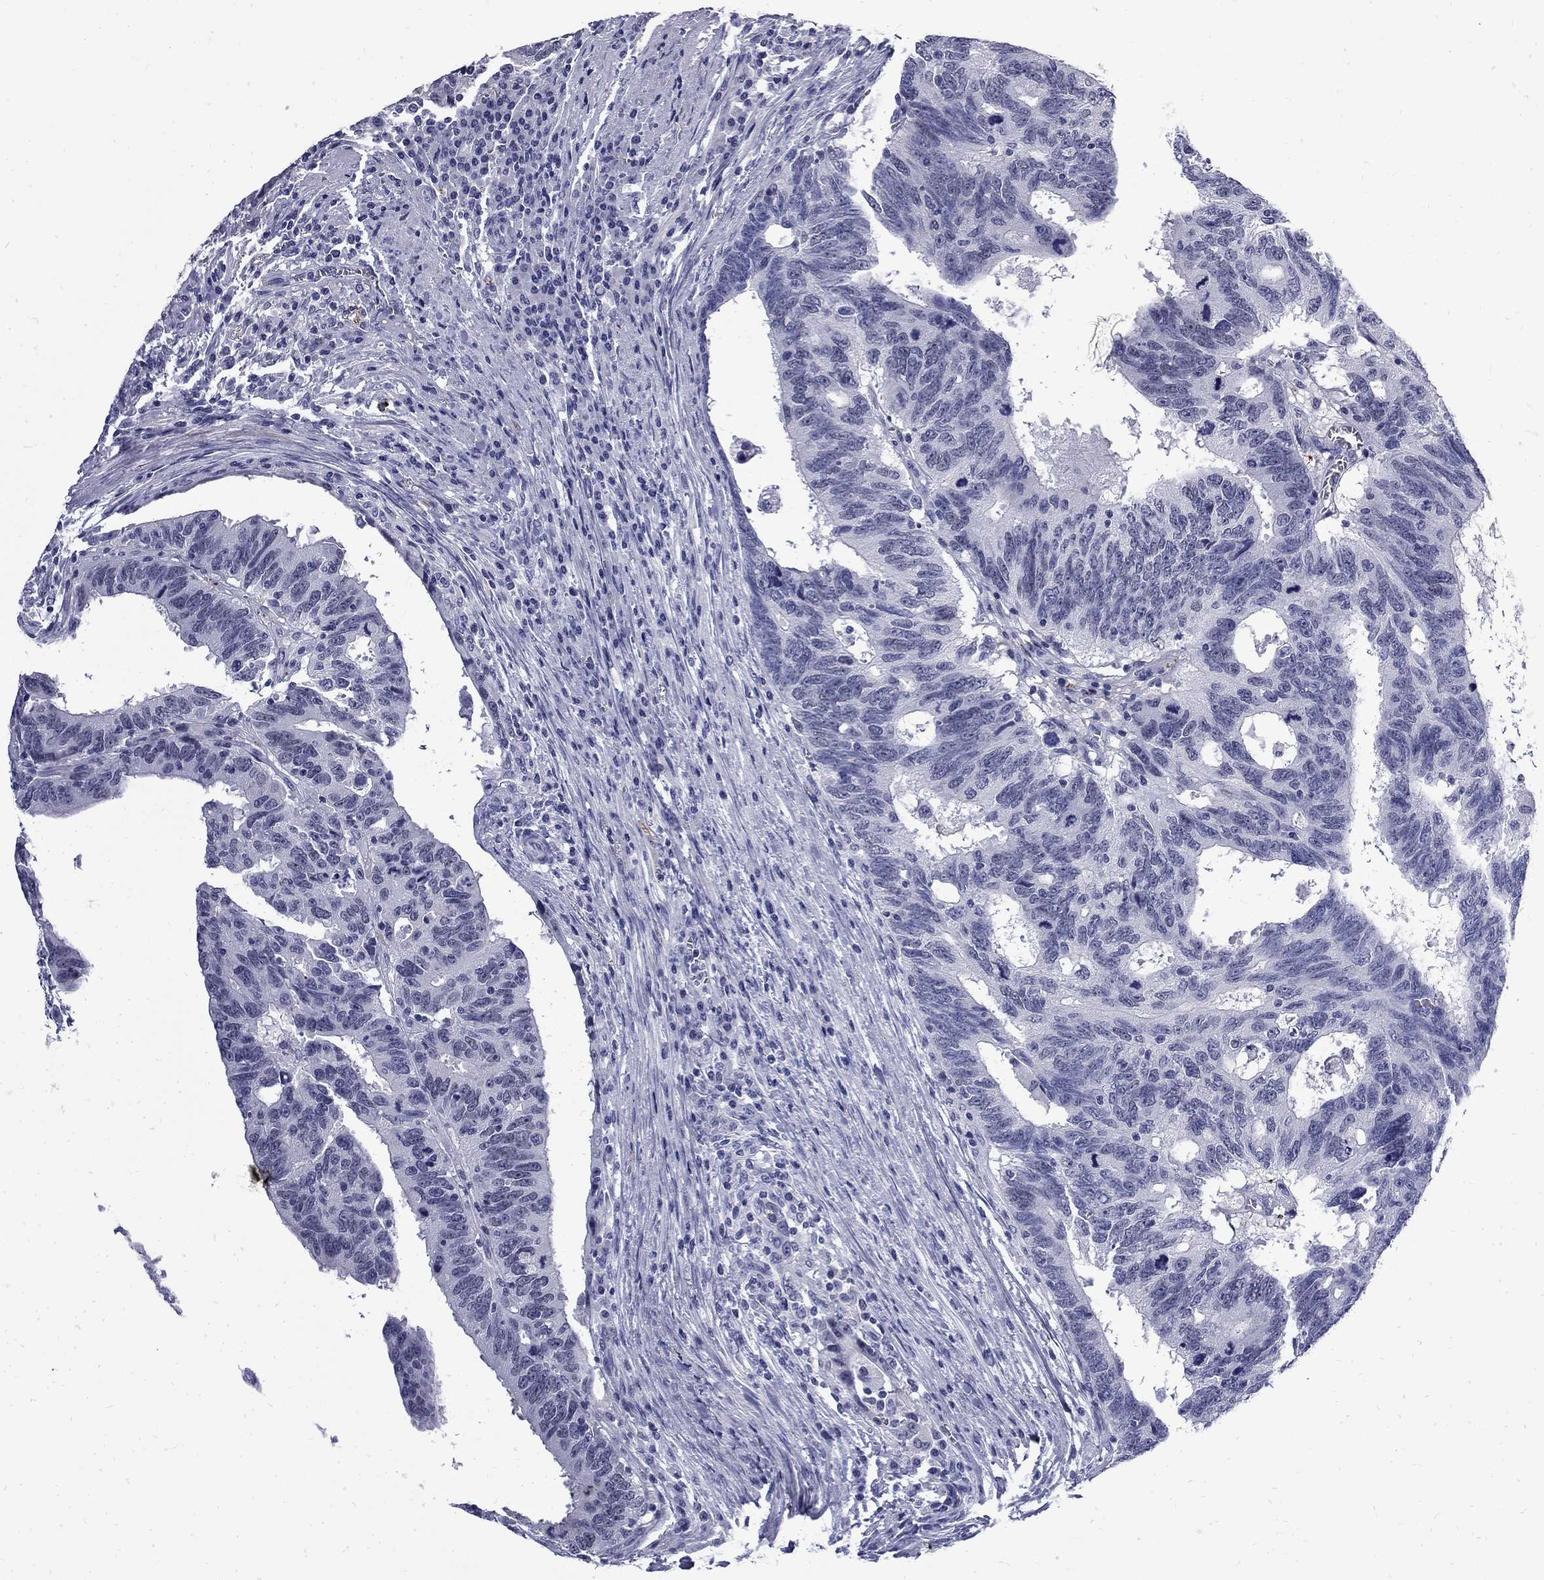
{"staining": {"intensity": "negative", "quantity": "none", "location": "none"}, "tissue": "colorectal cancer", "cell_type": "Tumor cells", "image_type": "cancer", "snomed": [{"axis": "morphology", "description": "Adenocarcinoma, NOS"}, {"axis": "topography", "description": "Colon"}], "caption": "Immunohistochemistry (IHC) of human adenocarcinoma (colorectal) exhibits no staining in tumor cells.", "gene": "MGARP", "patient": {"sex": "female", "age": 77}}